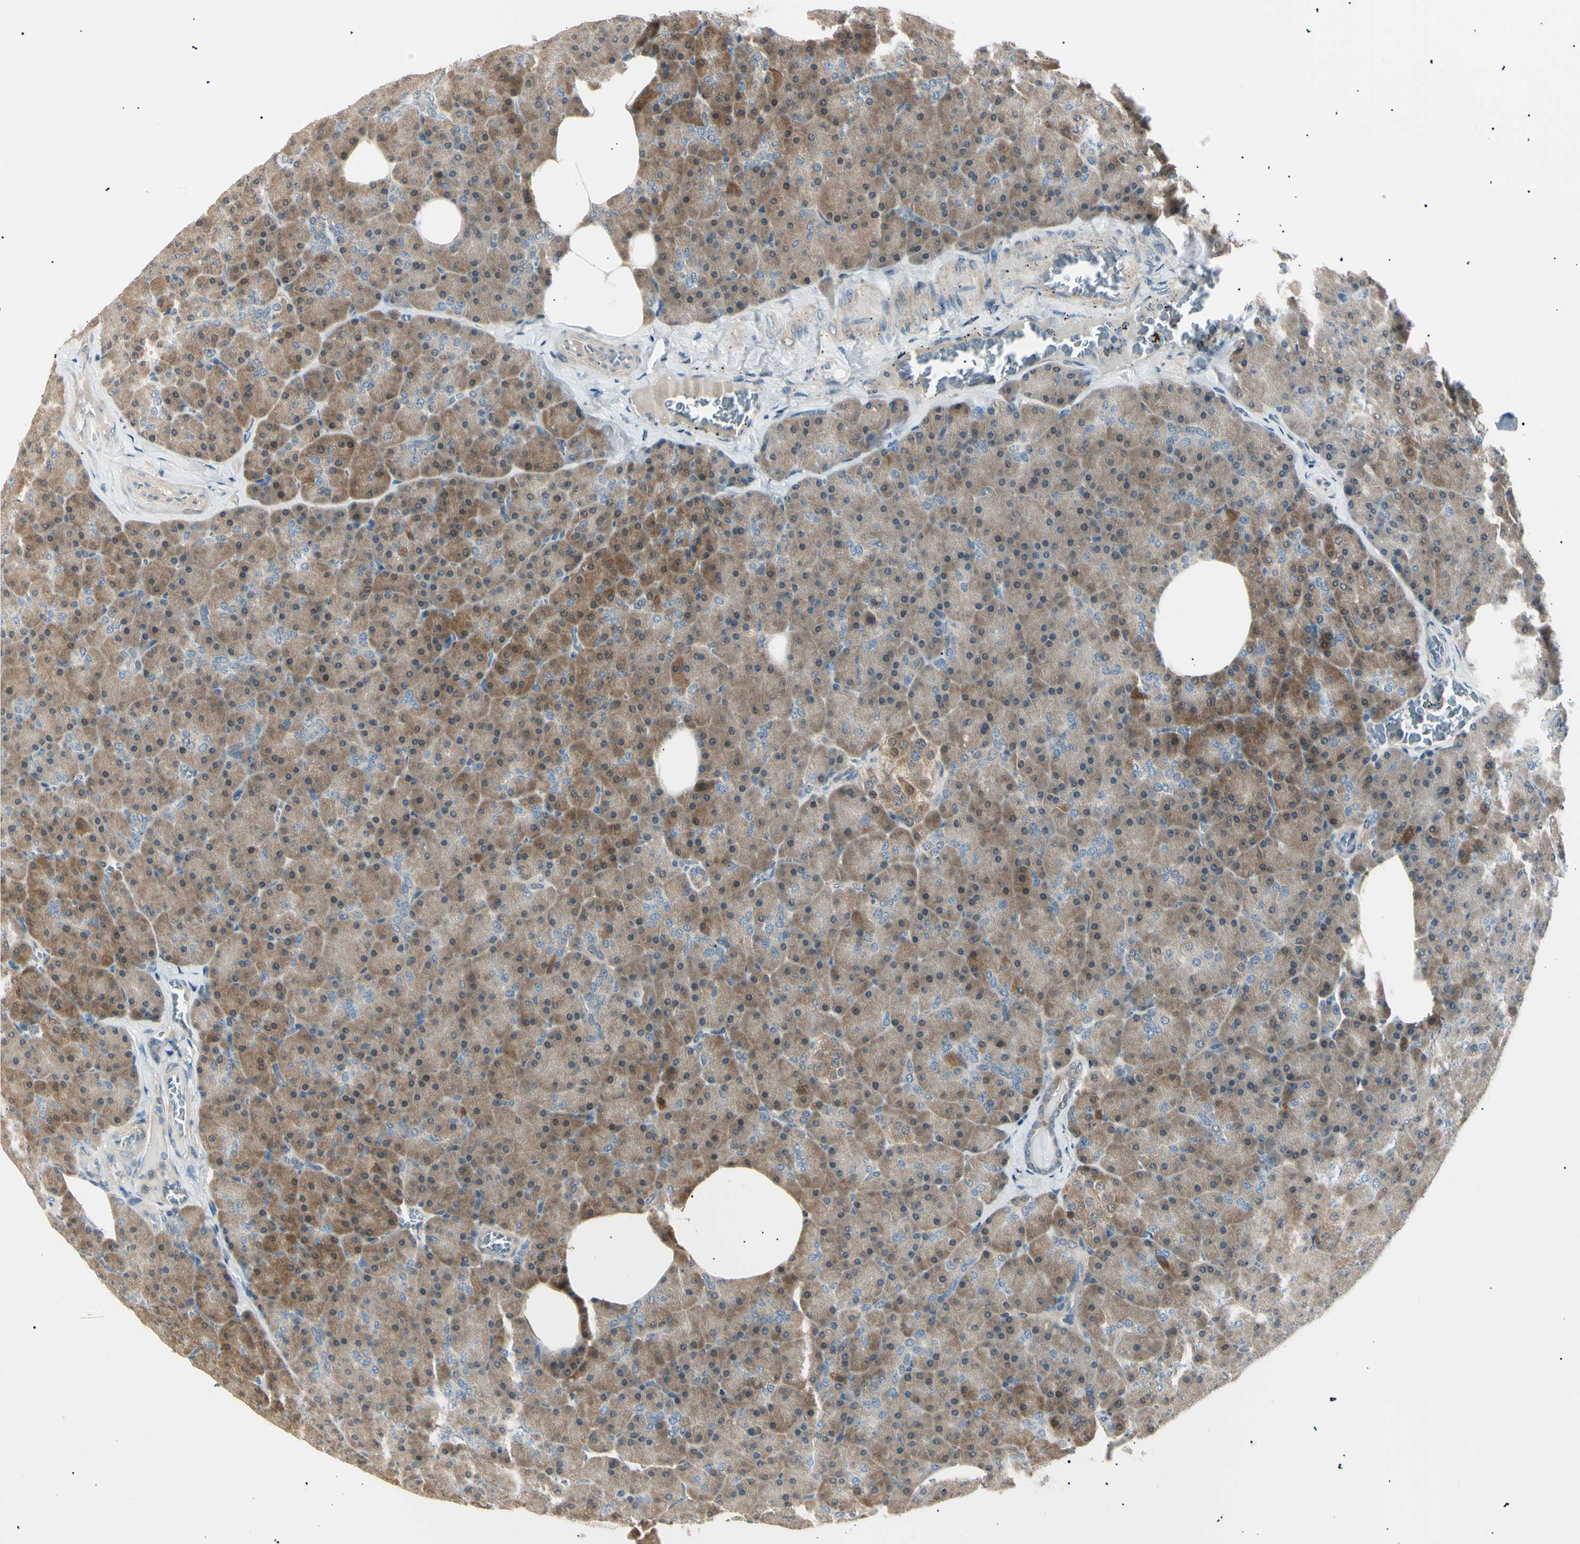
{"staining": {"intensity": "moderate", "quantity": ">75%", "location": "cytoplasmic/membranous"}, "tissue": "pancreas", "cell_type": "Exocrine glandular cells", "image_type": "normal", "snomed": [{"axis": "morphology", "description": "Normal tissue, NOS"}, {"axis": "topography", "description": "Pancreas"}], "caption": "Pancreas was stained to show a protein in brown. There is medium levels of moderate cytoplasmic/membranous expression in approximately >75% of exocrine glandular cells. Using DAB (brown) and hematoxylin (blue) stains, captured at high magnification using brightfield microscopy.", "gene": "LHPP", "patient": {"sex": "female", "age": 35}}